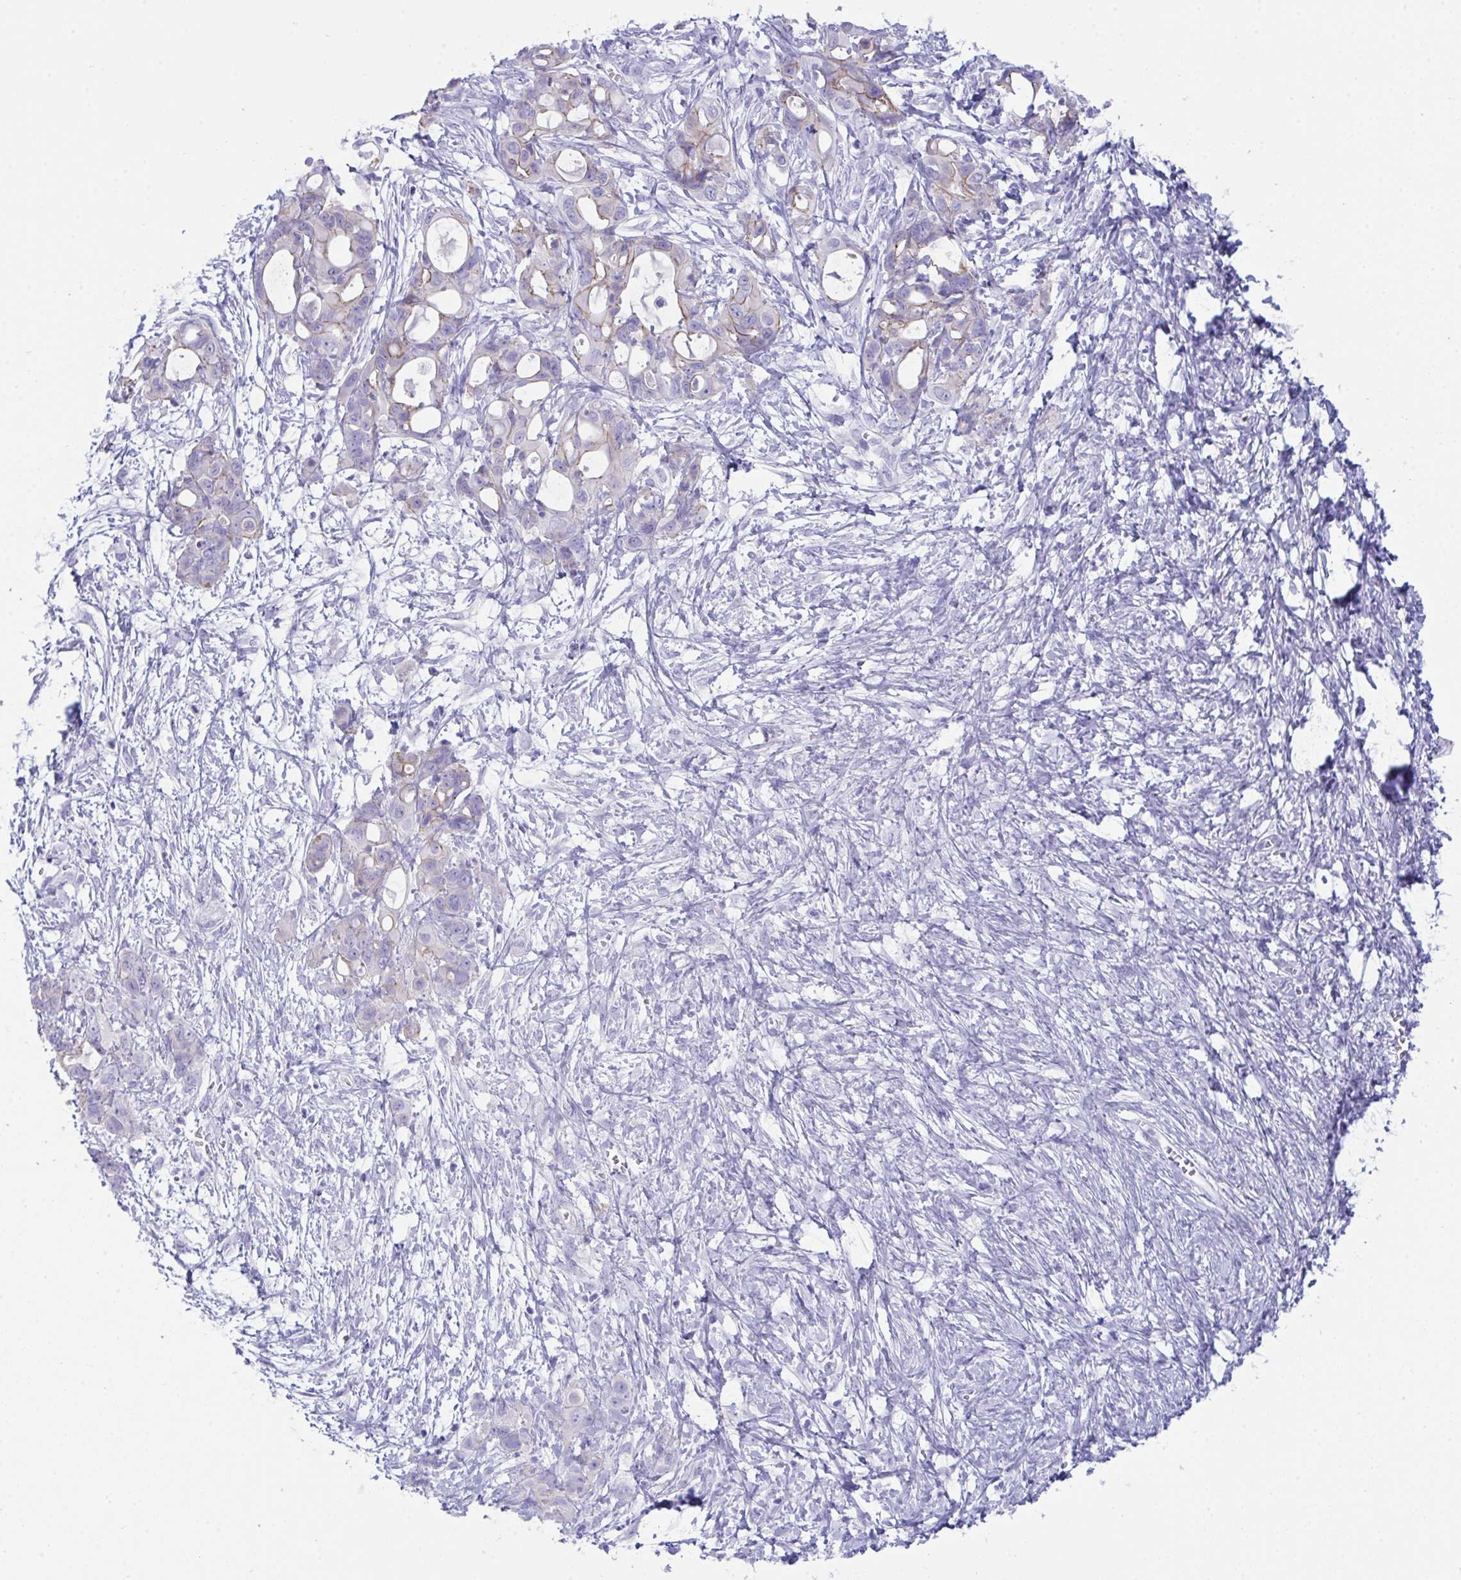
{"staining": {"intensity": "weak", "quantity": "<25%", "location": "cytoplasmic/membranous"}, "tissue": "ovarian cancer", "cell_type": "Tumor cells", "image_type": "cancer", "snomed": [{"axis": "morphology", "description": "Cystadenocarcinoma, mucinous, NOS"}, {"axis": "topography", "description": "Ovary"}], "caption": "Tumor cells are negative for protein expression in human ovarian cancer.", "gene": "GLB1L2", "patient": {"sex": "female", "age": 70}}